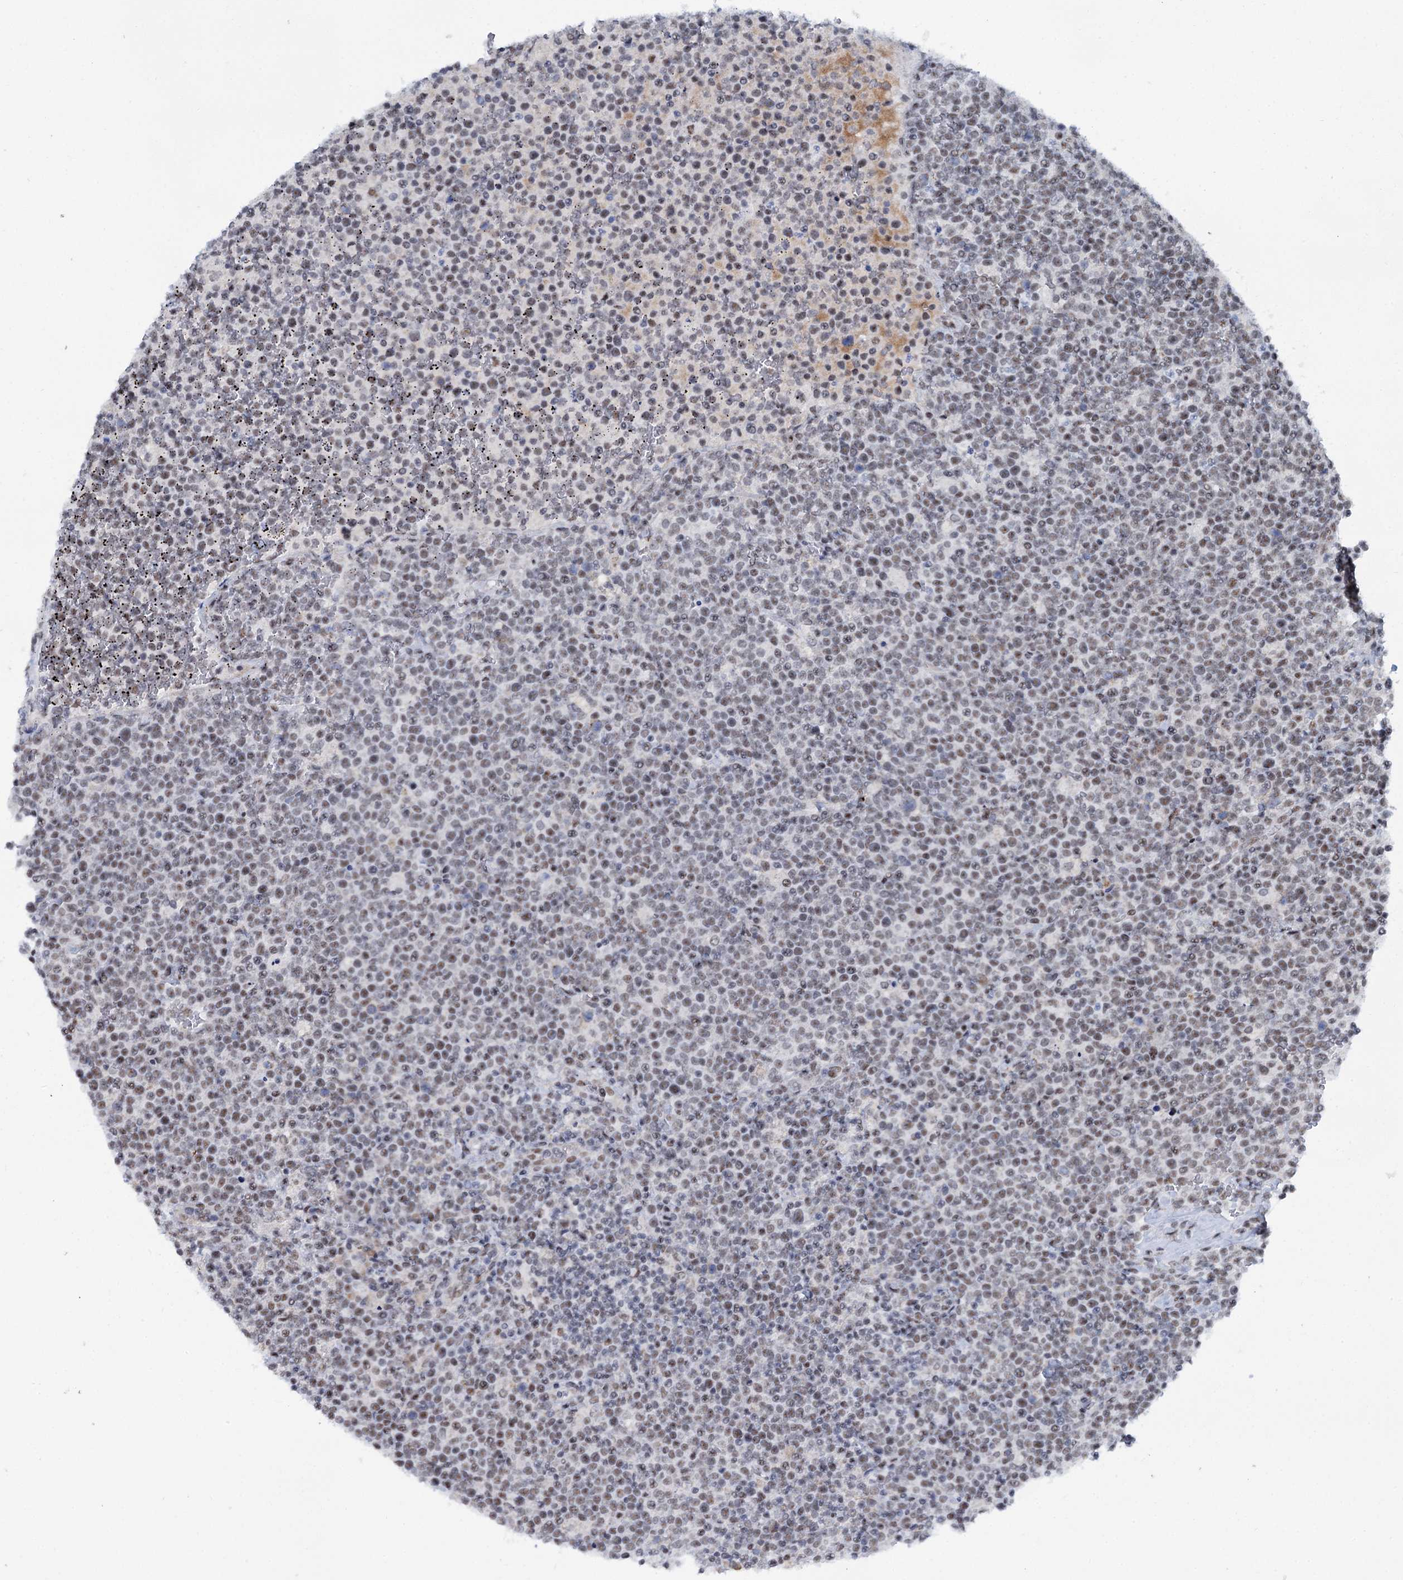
{"staining": {"intensity": "weak", "quantity": ">75%", "location": "nuclear"}, "tissue": "lymphoma", "cell_type": "Tumor cells", "image_type": "cancer", "snomed": [{"axis": "morphology", "description": "Malignant lymphoma, non-Hodgkin's type, High grade"}, {"axis": "topography", "description": "Lymph node"}], "caption": "A low amount of weak nuclear positivity is identified in approximately >75% of tumor cells in lymphoma tissue.", "gene": "SREK1", "patient": {"sex": "male", "age": 61}}